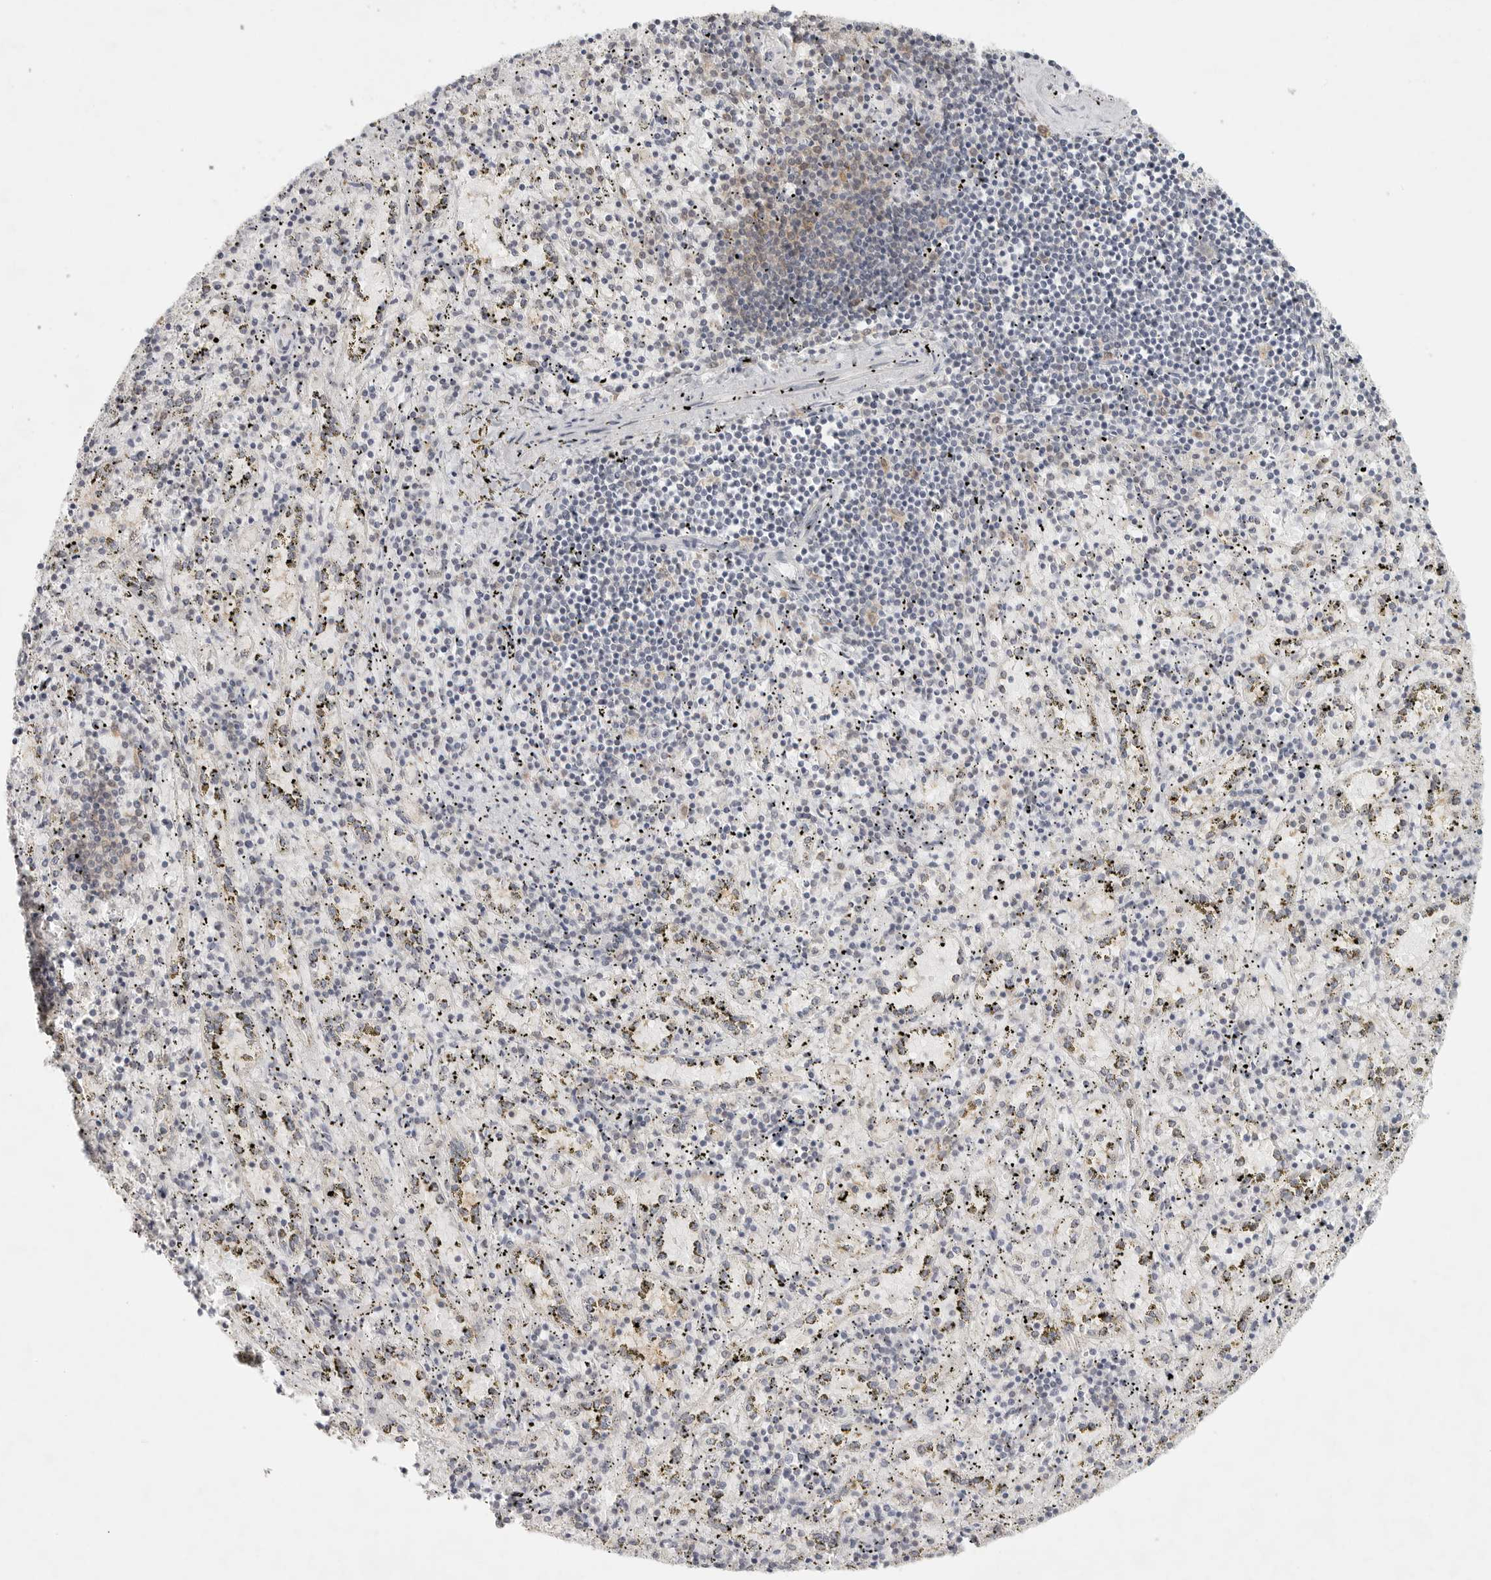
{"staining": {"intensity": "negative", "quantity": "none", "location": "none"}, "tissue": "spleen", "cell_type": "Cells in red pulp", "image_type": "normal", "snomed": [{"axis": "morphology", "description": "Normal tissue, NOS"}, {"axis": "topography", "description": "Spleen"}], "caption": "IHC of normal spleen reveals no staining in cells in red pulp.", "gene": "HDAC6", "patient": {"sex": "male", "age": 11}}